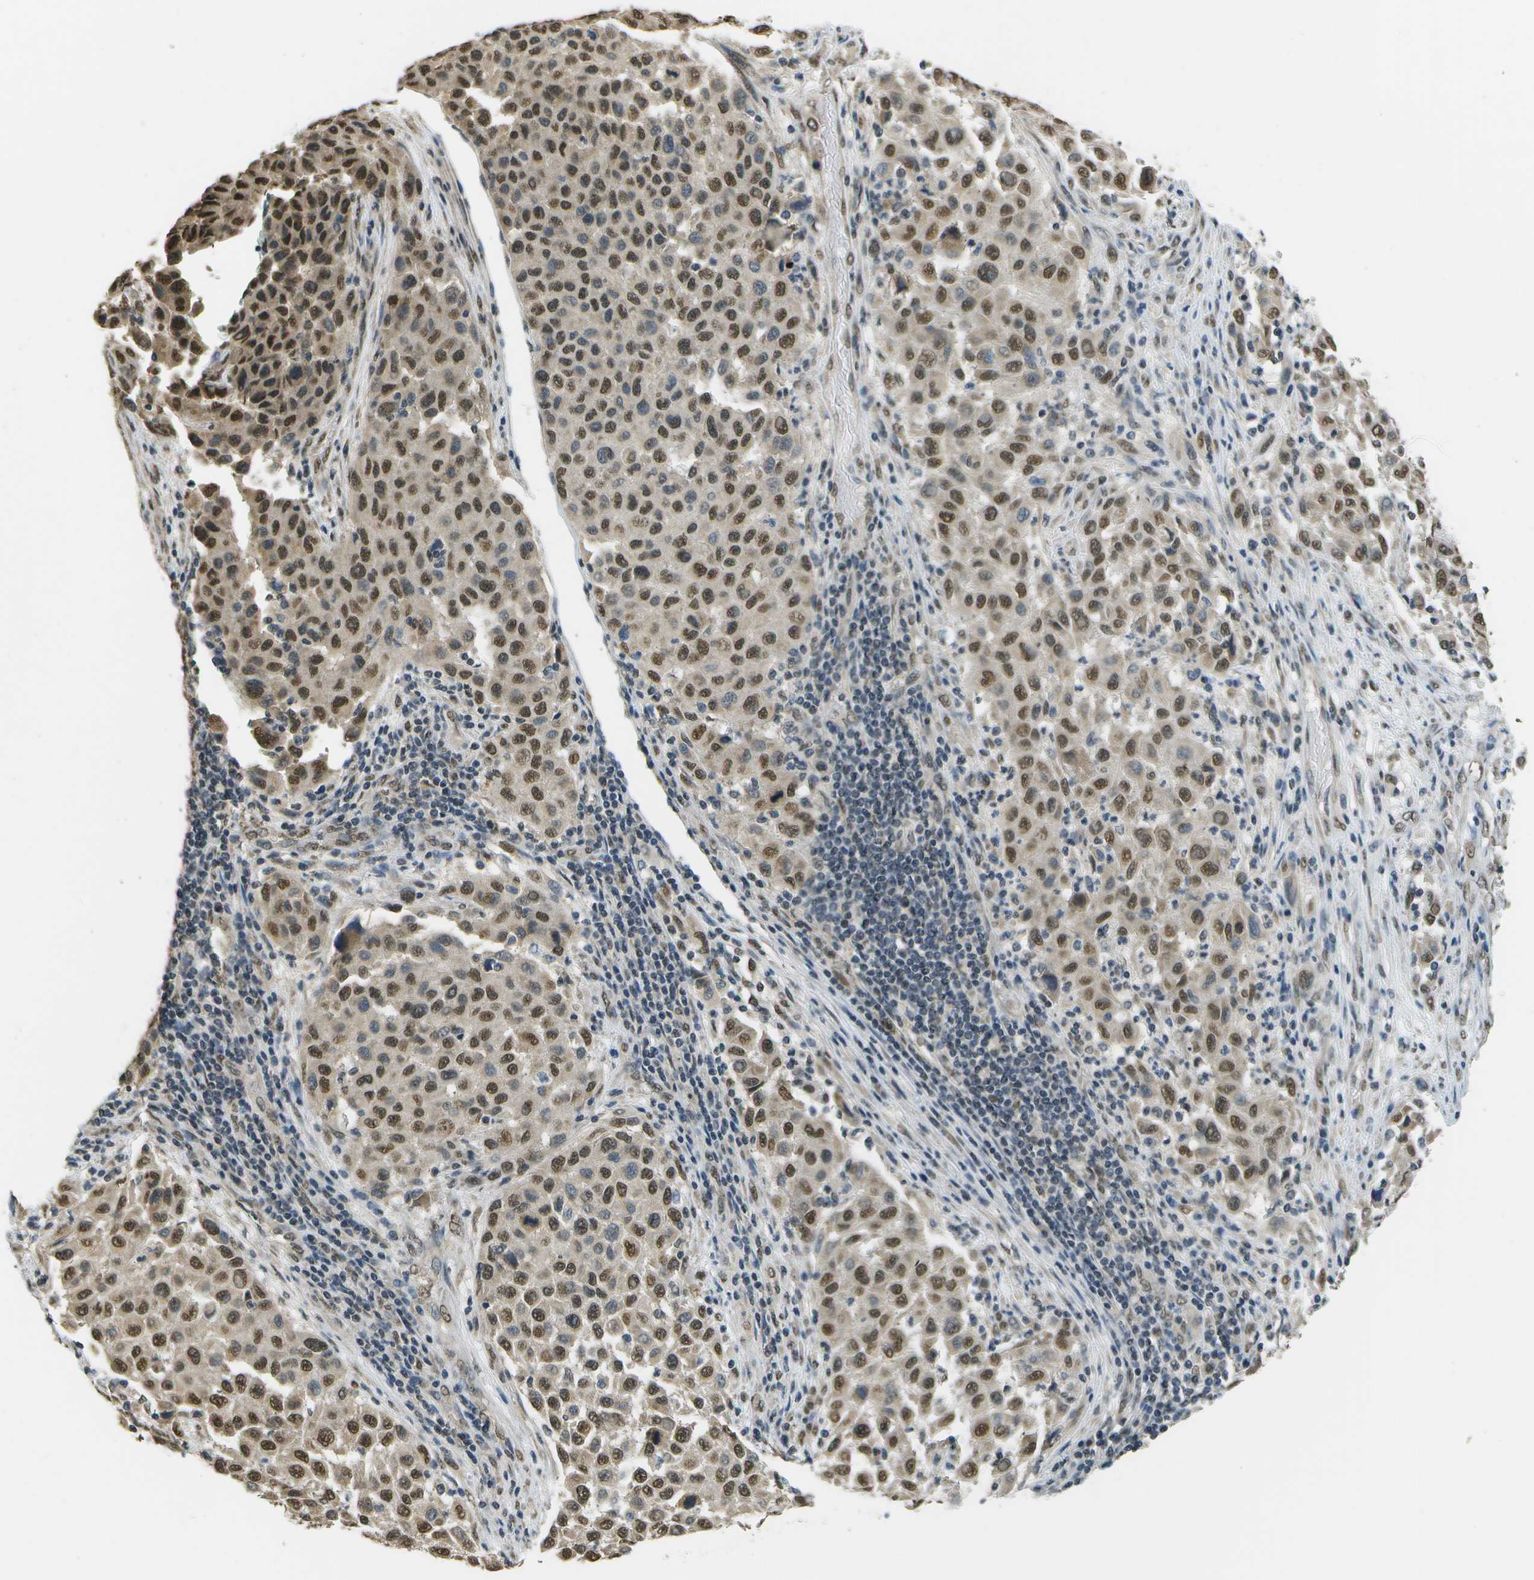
{"staining": {"intensity": "moderate", "quantity": ">75%", "location": "nuclear"}, "tissue": "melanoma", "cell_type": "Tumor cells", "image_type": "cancer", "snomed": [{"axis": "morphology", "description": "Malignant melanoma, Metastatic site"}, {"axis": "topography", "description": "Lymph node"}], "caption": "Immunohistochemistry (IHC) staining of melanoma, which shows medium levels of moderate nuclear positivity in approximately >75% of tumor cells indicating moderate nuclear protein positivity. The staining was performed using DAB (brown) for protein detection and nuclei were counterstained in hematoxylin (blue).", "gene": "ABL2", "patient": {"sex": "male", "age": 61}}